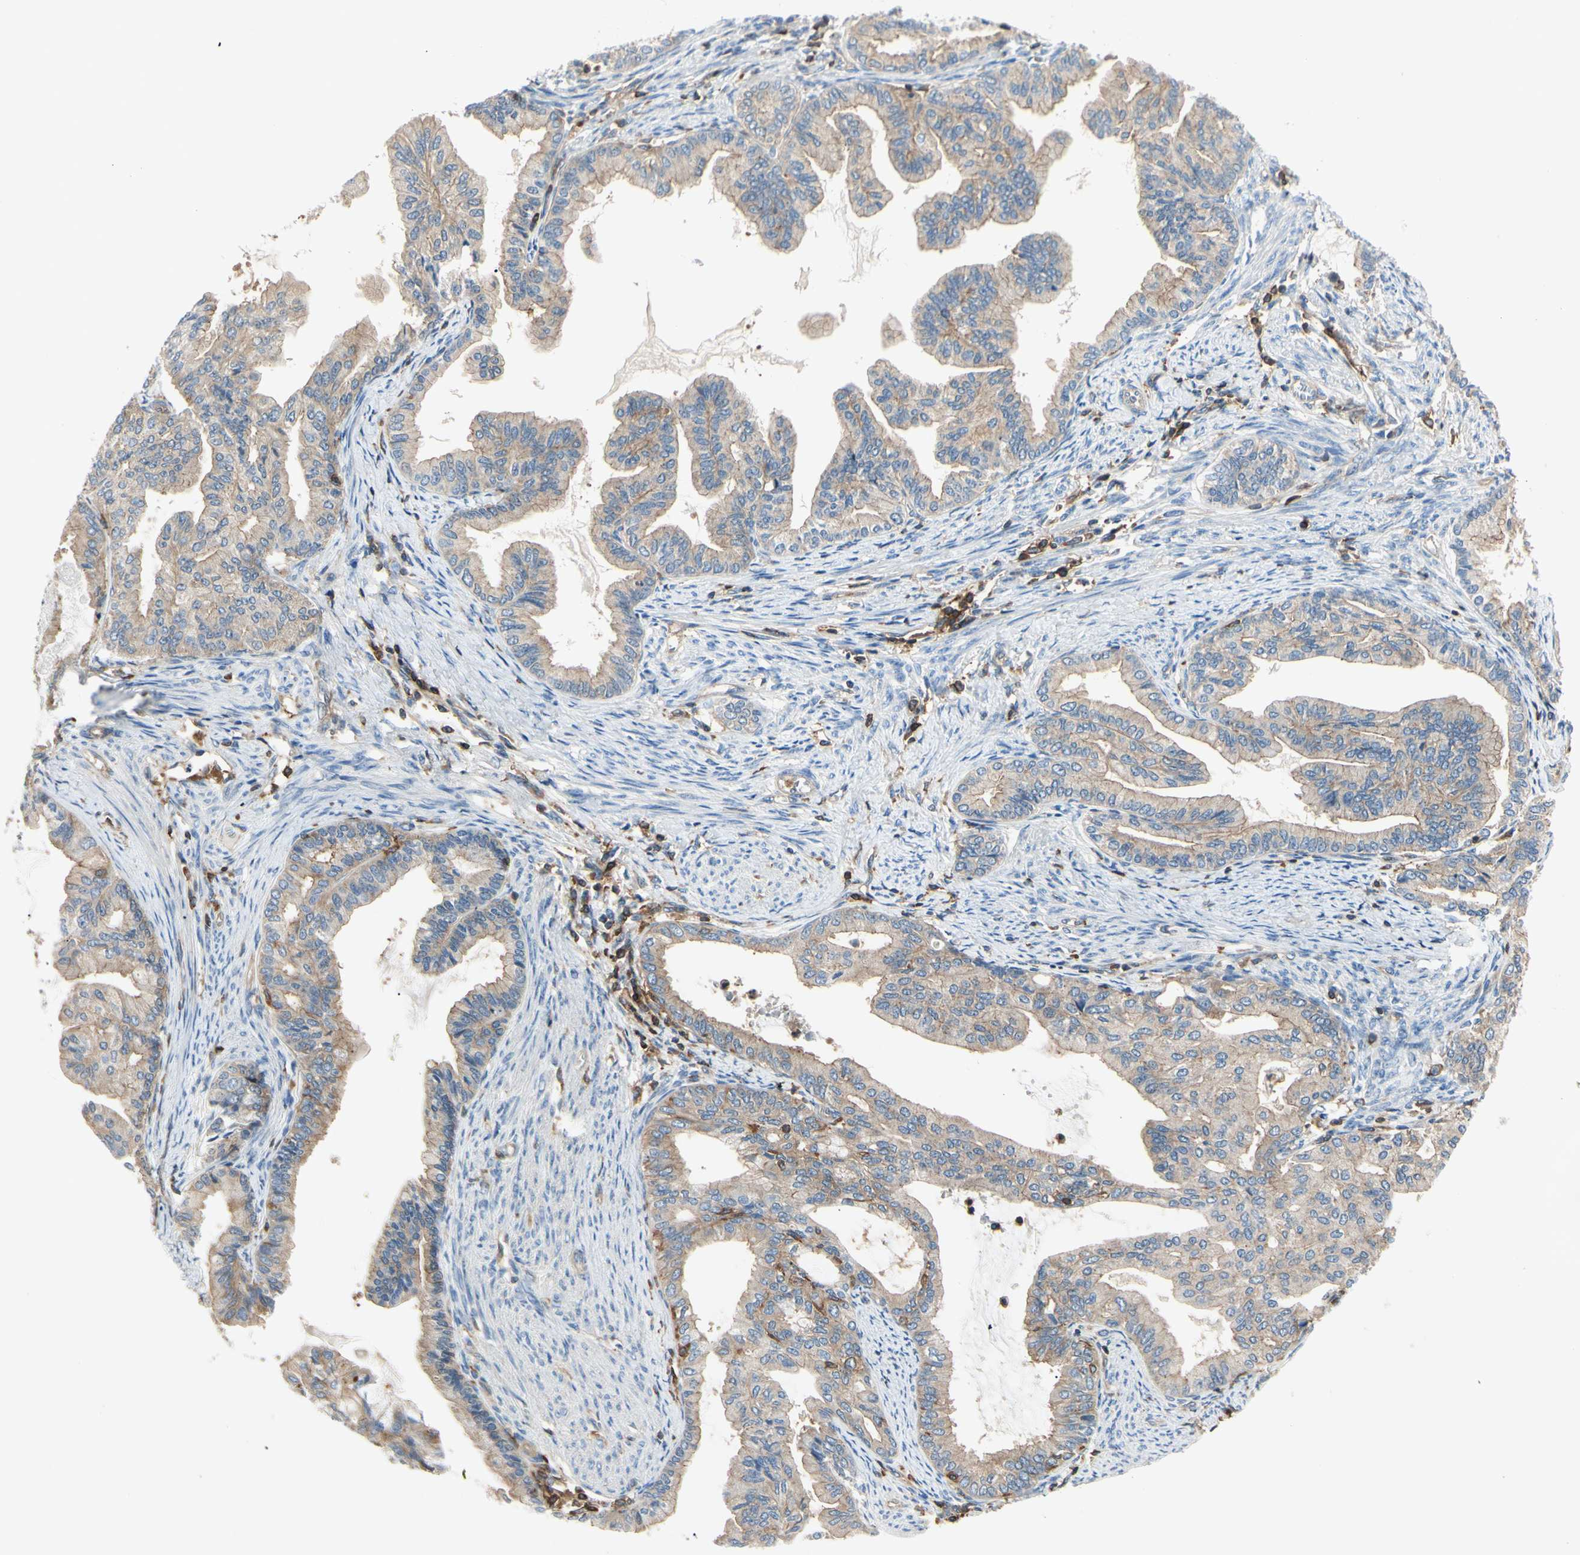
{"staining": {"intensity": "weak", "quantity": ">75%", "location": "cytoplasmic/membranous"}, "tissue": "endometrial cancer", "cell_type": "Tumor cells", "image_type": "cancer", "snomed": [{"axis": "morphology", "description": "Adenocarcinoma, NOS"}, {"axis": "topography", "description": "Endometrium"}], "caption": "Protein staining by IHC reveals weak cytoplasmic/membranous expression in approximately >75% of tumor cells in adenocarcinoma (endometrial).", "gene": "CAPZA2", "patient": {"sex": "female", "age": 86}}